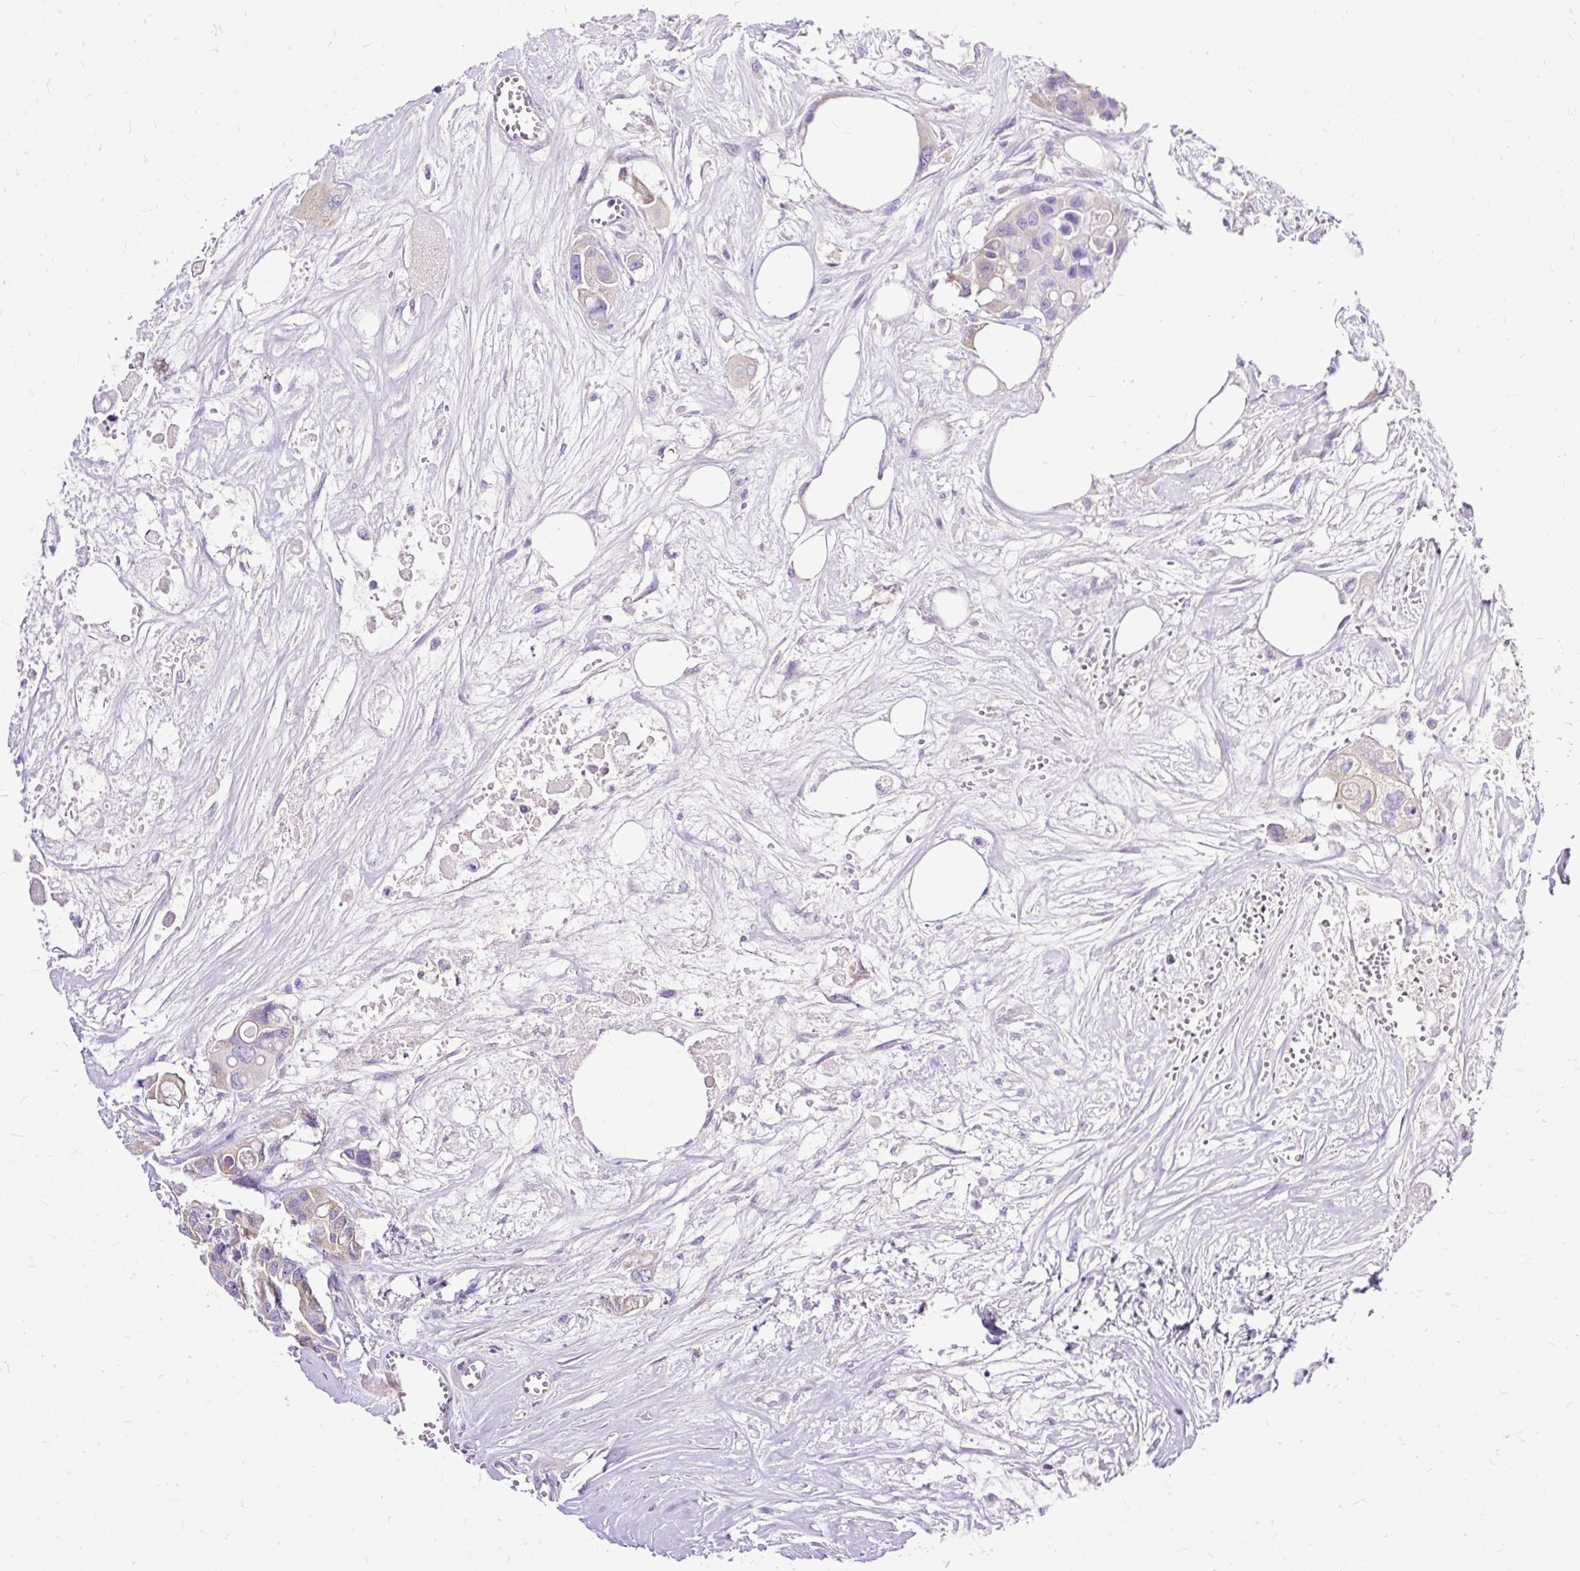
{"staining": {"intensity": "negative", "quantity": "none", "location": "none"}, "tissue": "colorectal cancer", "cell_type": "Tumor cells", "image_type": "cancer", "snomed": [{"axis": "morphology", "description": "Adenocarcinoma, NOS"}, {"axis": "topography", "description": "Colon"}], "caption": "There is no significant expression in tumor cells of colorectal cancer (adenocarcinoma). (Brightfield microscopy of DAB (3,3'-diaminobenzidine) immunohistochemistry (IHC) at high magnification).", "gene": "AMFR", "patient": {"sex": "male", "age": 77}}